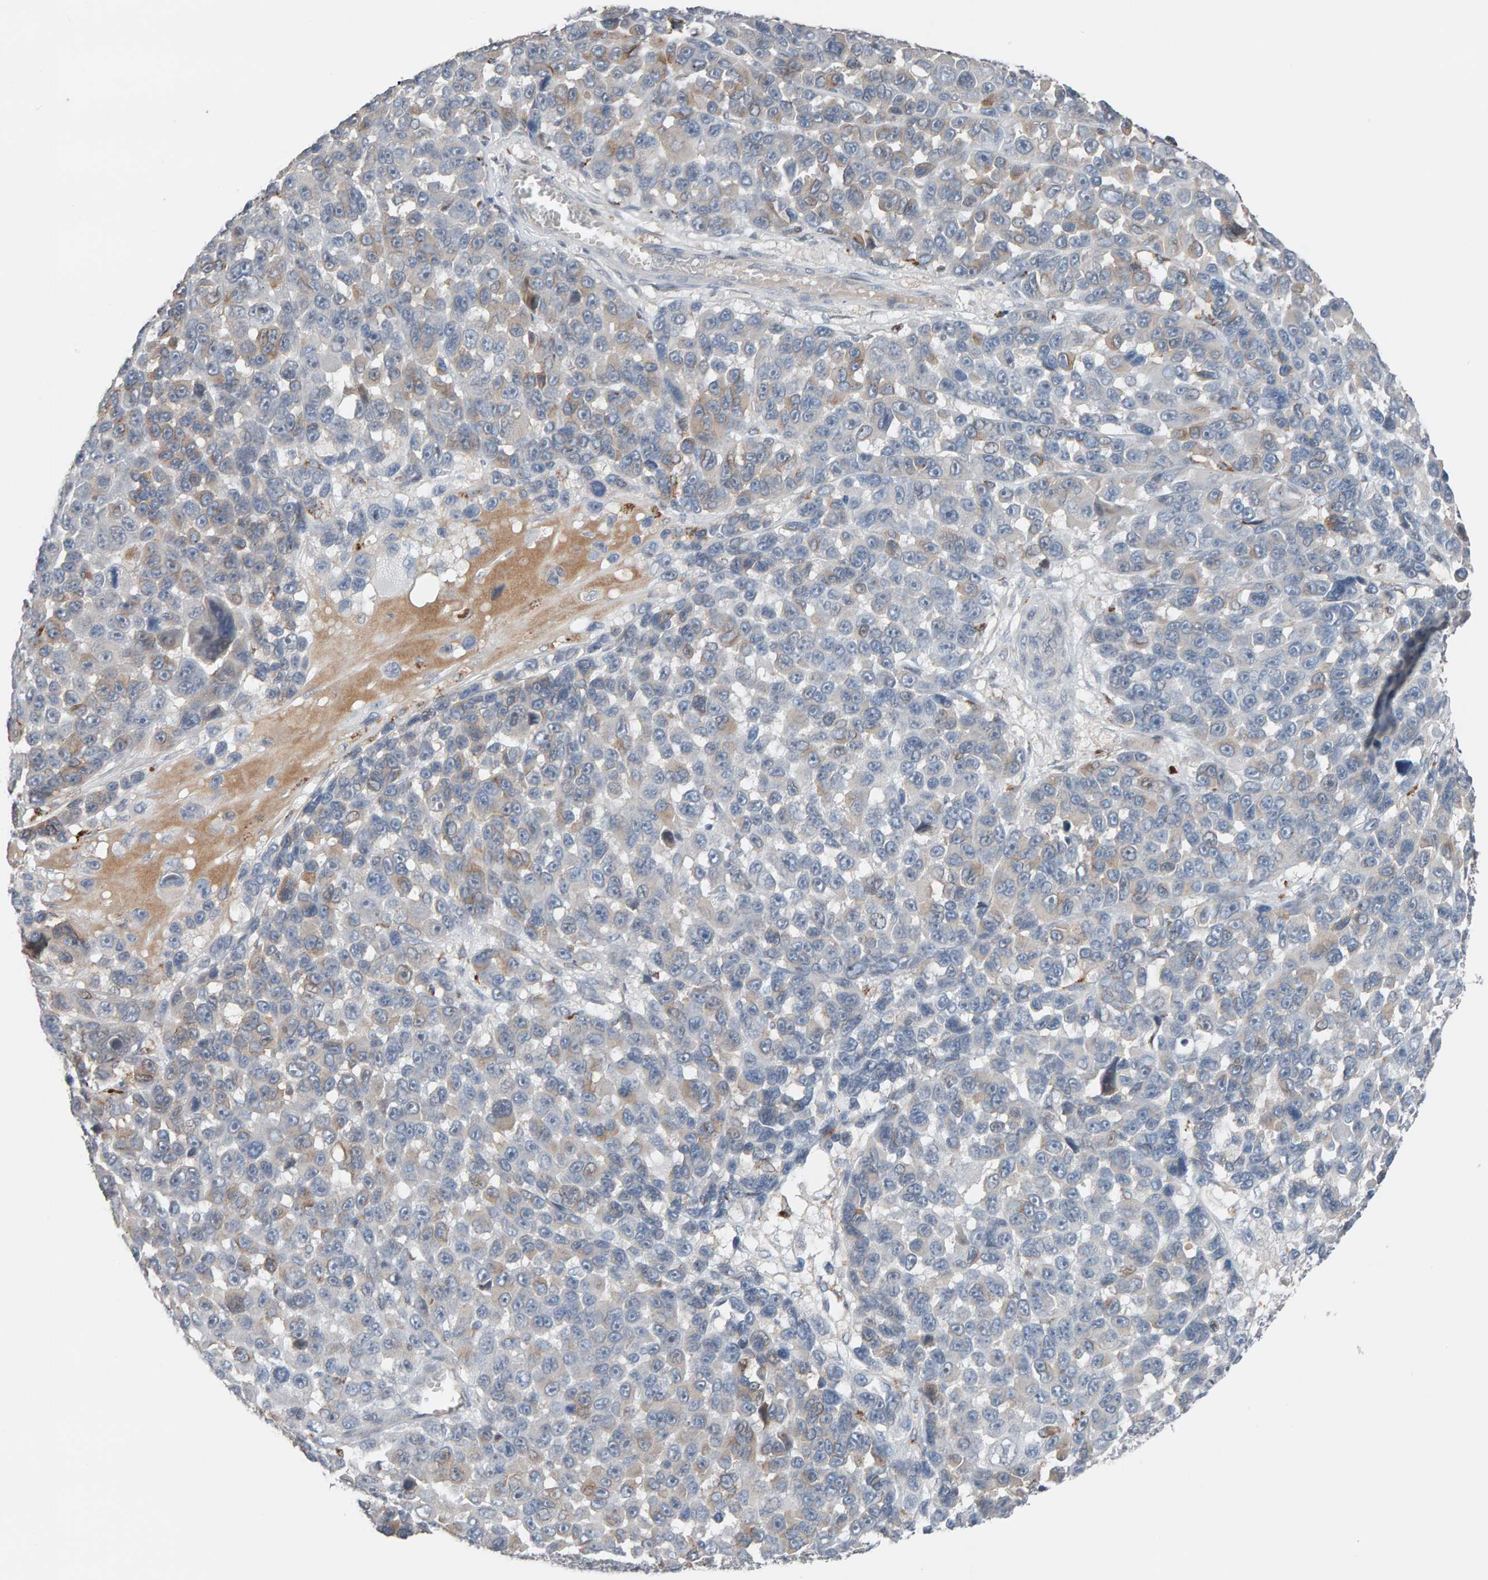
{"staining": {"intensity": "weak", "quantity": "<25%", "location": "cytoplasmic/membranous"}, "tissue": "melanoma", "cell_type": "Tumor cells", "image_type": "cancer", "snomed": [{"axis": "morphology", "description": "Malignant melanoma, NOS"}, {"axis": "topography", "description": "Skin"}], "caption": "An image of human malignant melanoma is negative for staining in tumor cells.", "gene": "IPPK", "patient": {"sex": "male", "age": 53}}